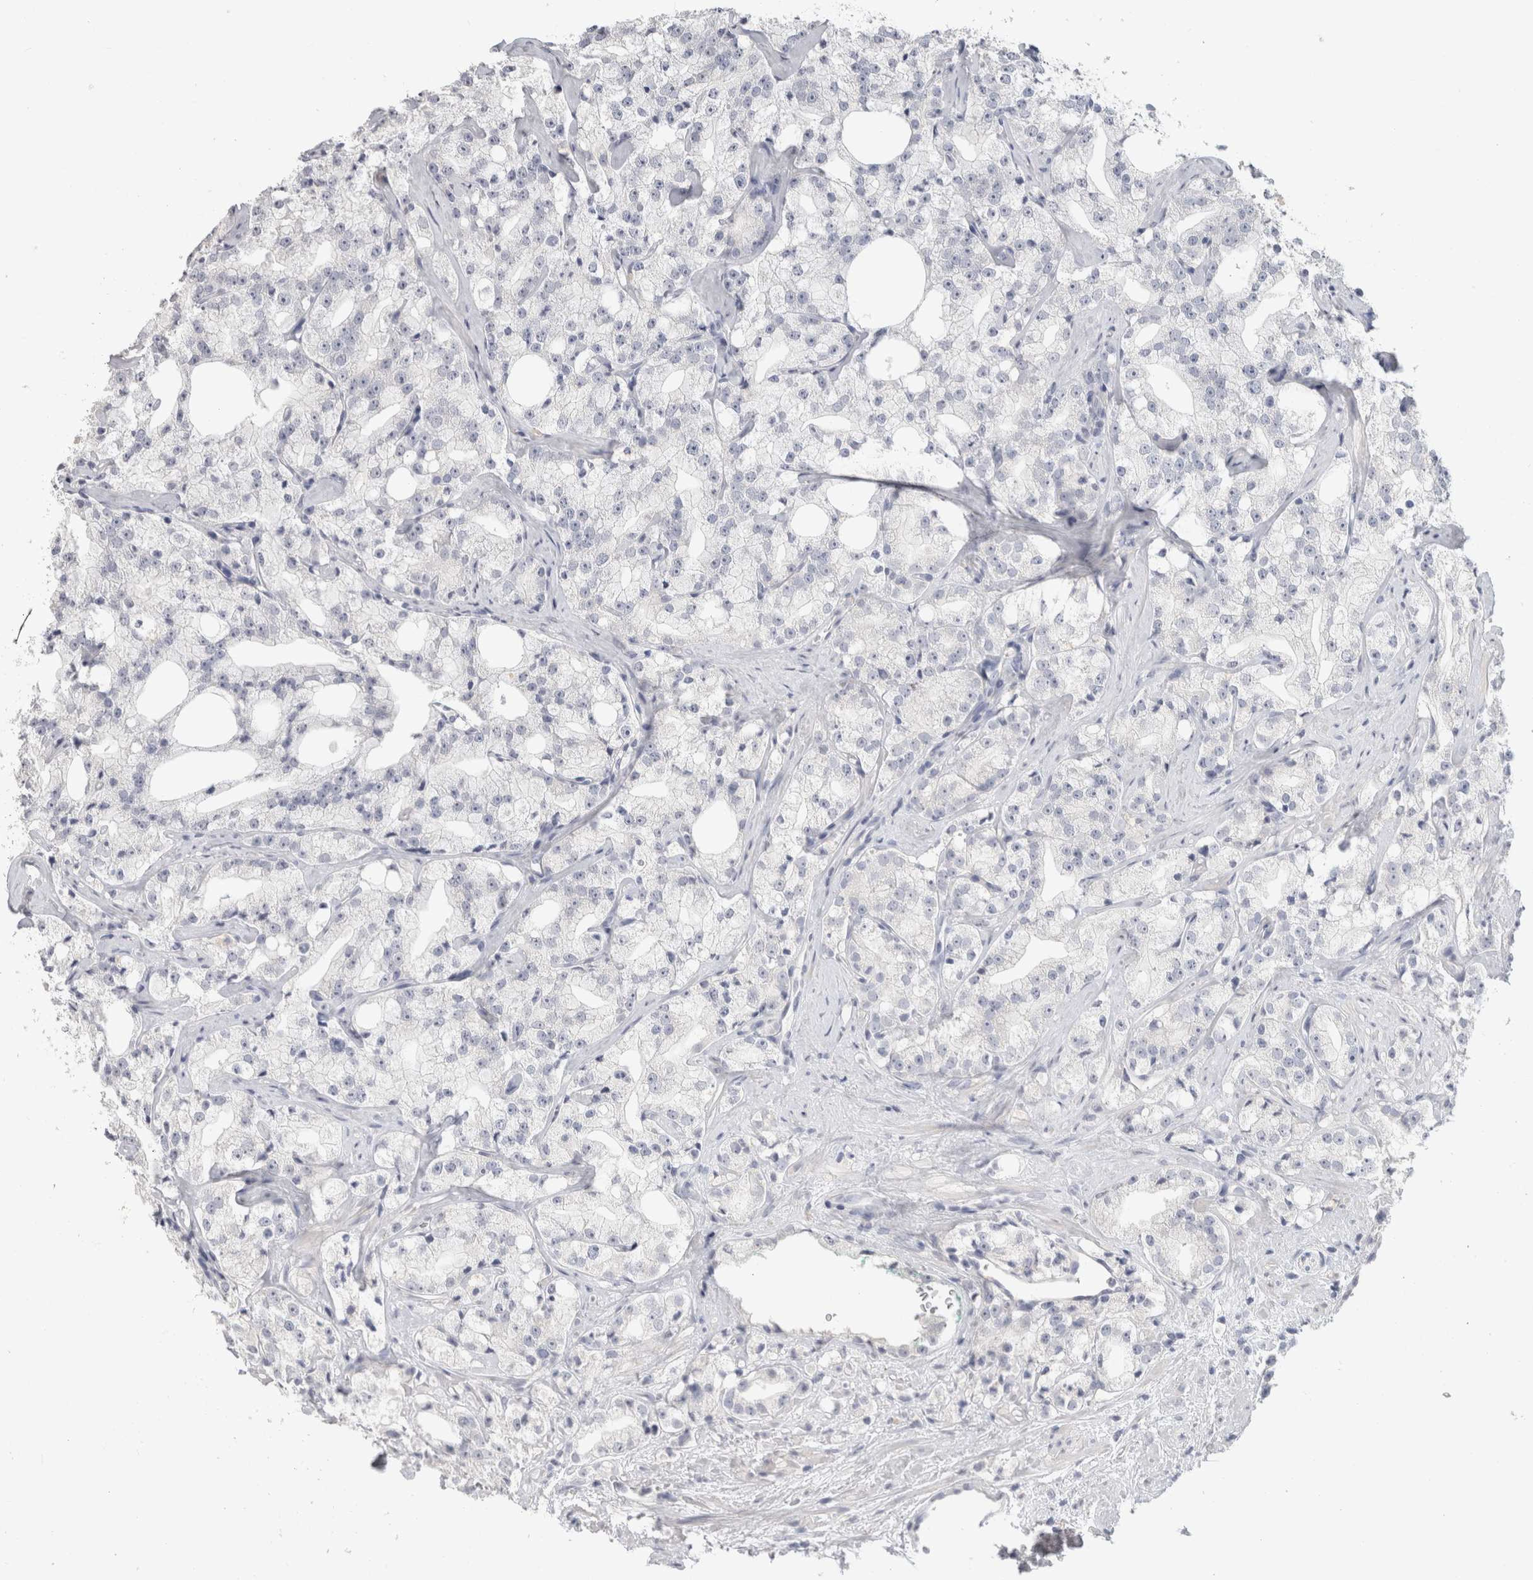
{"staining": {"intensity": "negative", "quantity": "none", "location": "none"}, "tissue": "prostate cancer", "cell_type": "Tumor cells", "image_type": "cancer", "snomed": [{"axis": "morphology", "description": "Adenocarcinoma, High grade"}, {"axis": "topography", "description": "Prostate"}], "caption": "Photomicrograph shows no significant protein expression in tumor cells of prostate cancer. The staining was performed using DAB to visualize the protein expression in brown, while the nuclei were stained in blue with hematoxylin (Magnification: 20x).", "gene": "SLC6A1", "patient": {"sex": "male", "age": 64}}